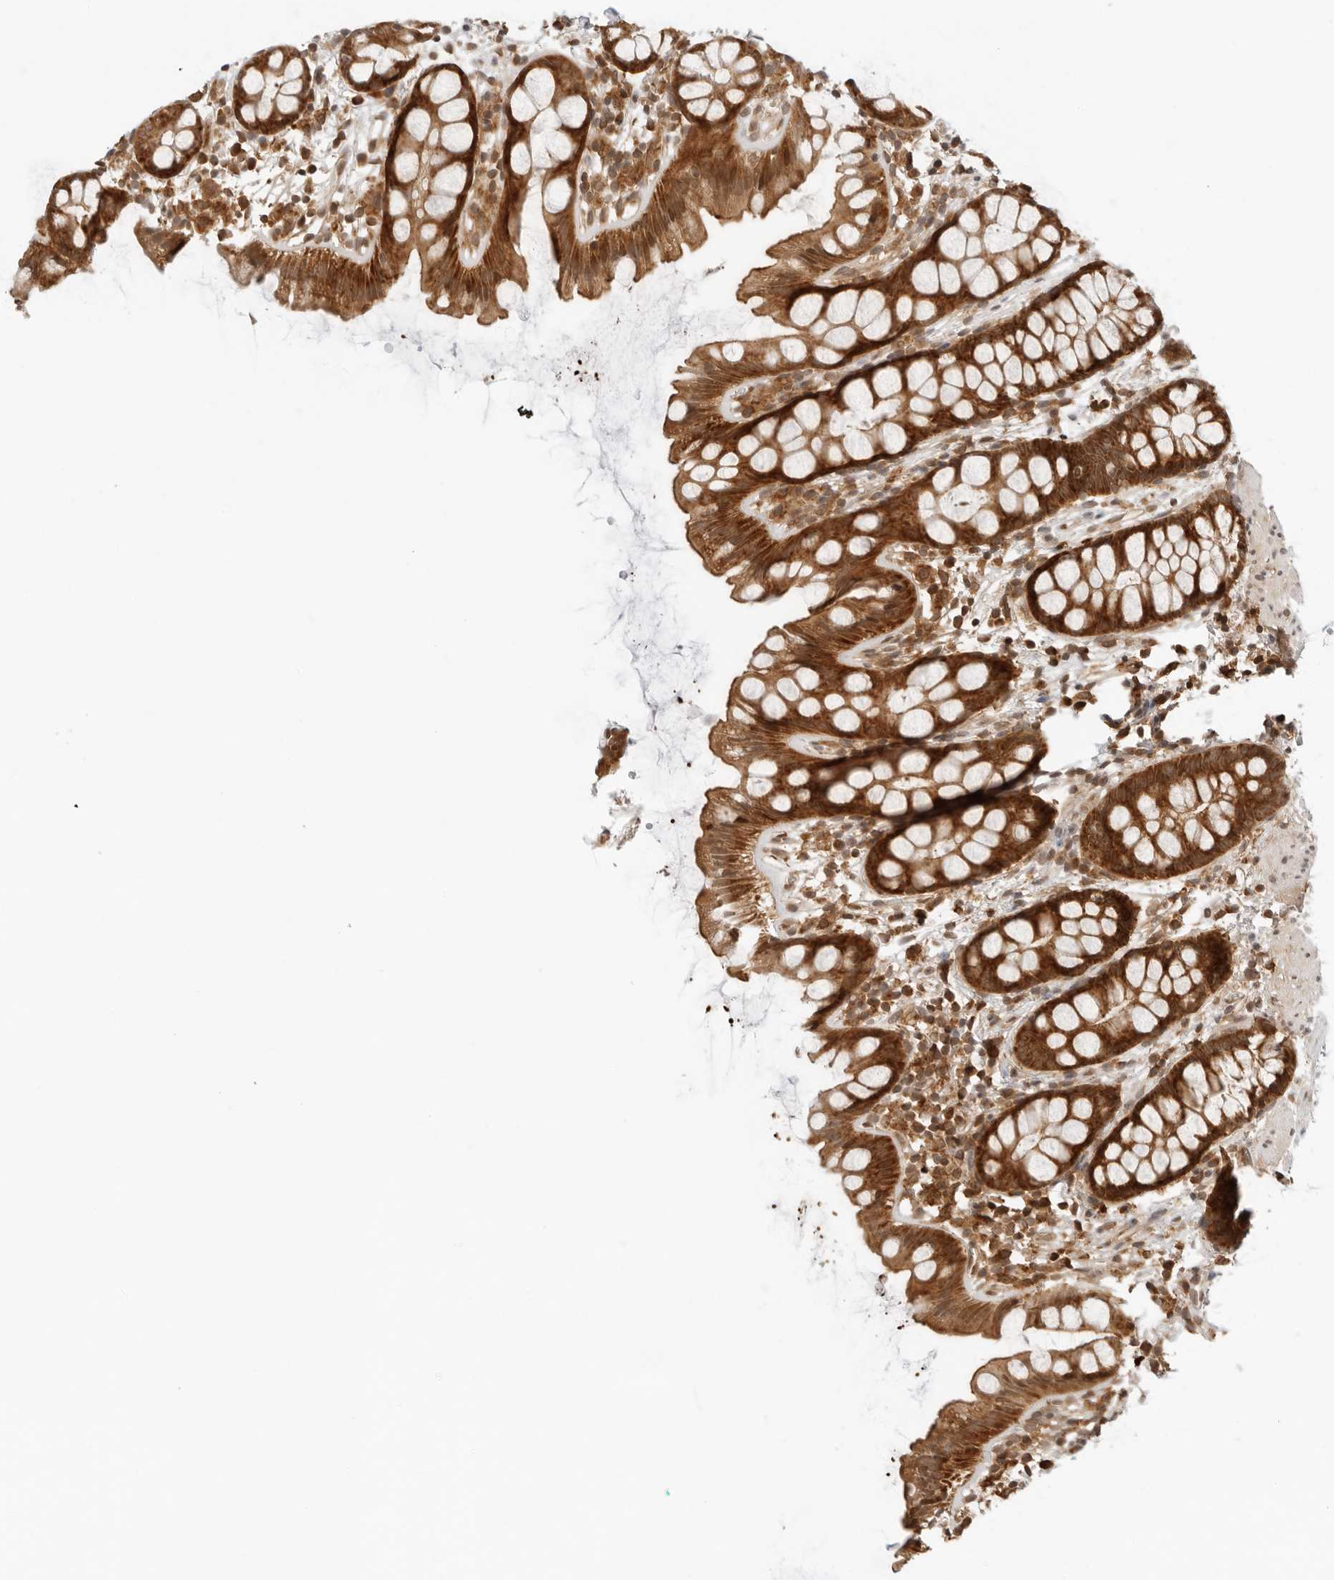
{"staining": {"intensity": "strong", "quantity": ">75%", "location": "cytoplasmic/membranous"}, "tissue": "rectum", "cell_type": "Glandular cells", "image_type": "normal", "snomed": [{"axis": "morphology", "description": "Normal tissue, NOS"}, {"axis": "topography", "description": "Rectum"}], "caption": "Immunohistochemical staining of unremarkable rectum displays high levels of strong cytoplasmic/membranous expression in approximately >75% of glandular cells. Nuclei are stained in blue.", "gene": "RC3H1", "patient": {"sex": "female", "age": 65}}